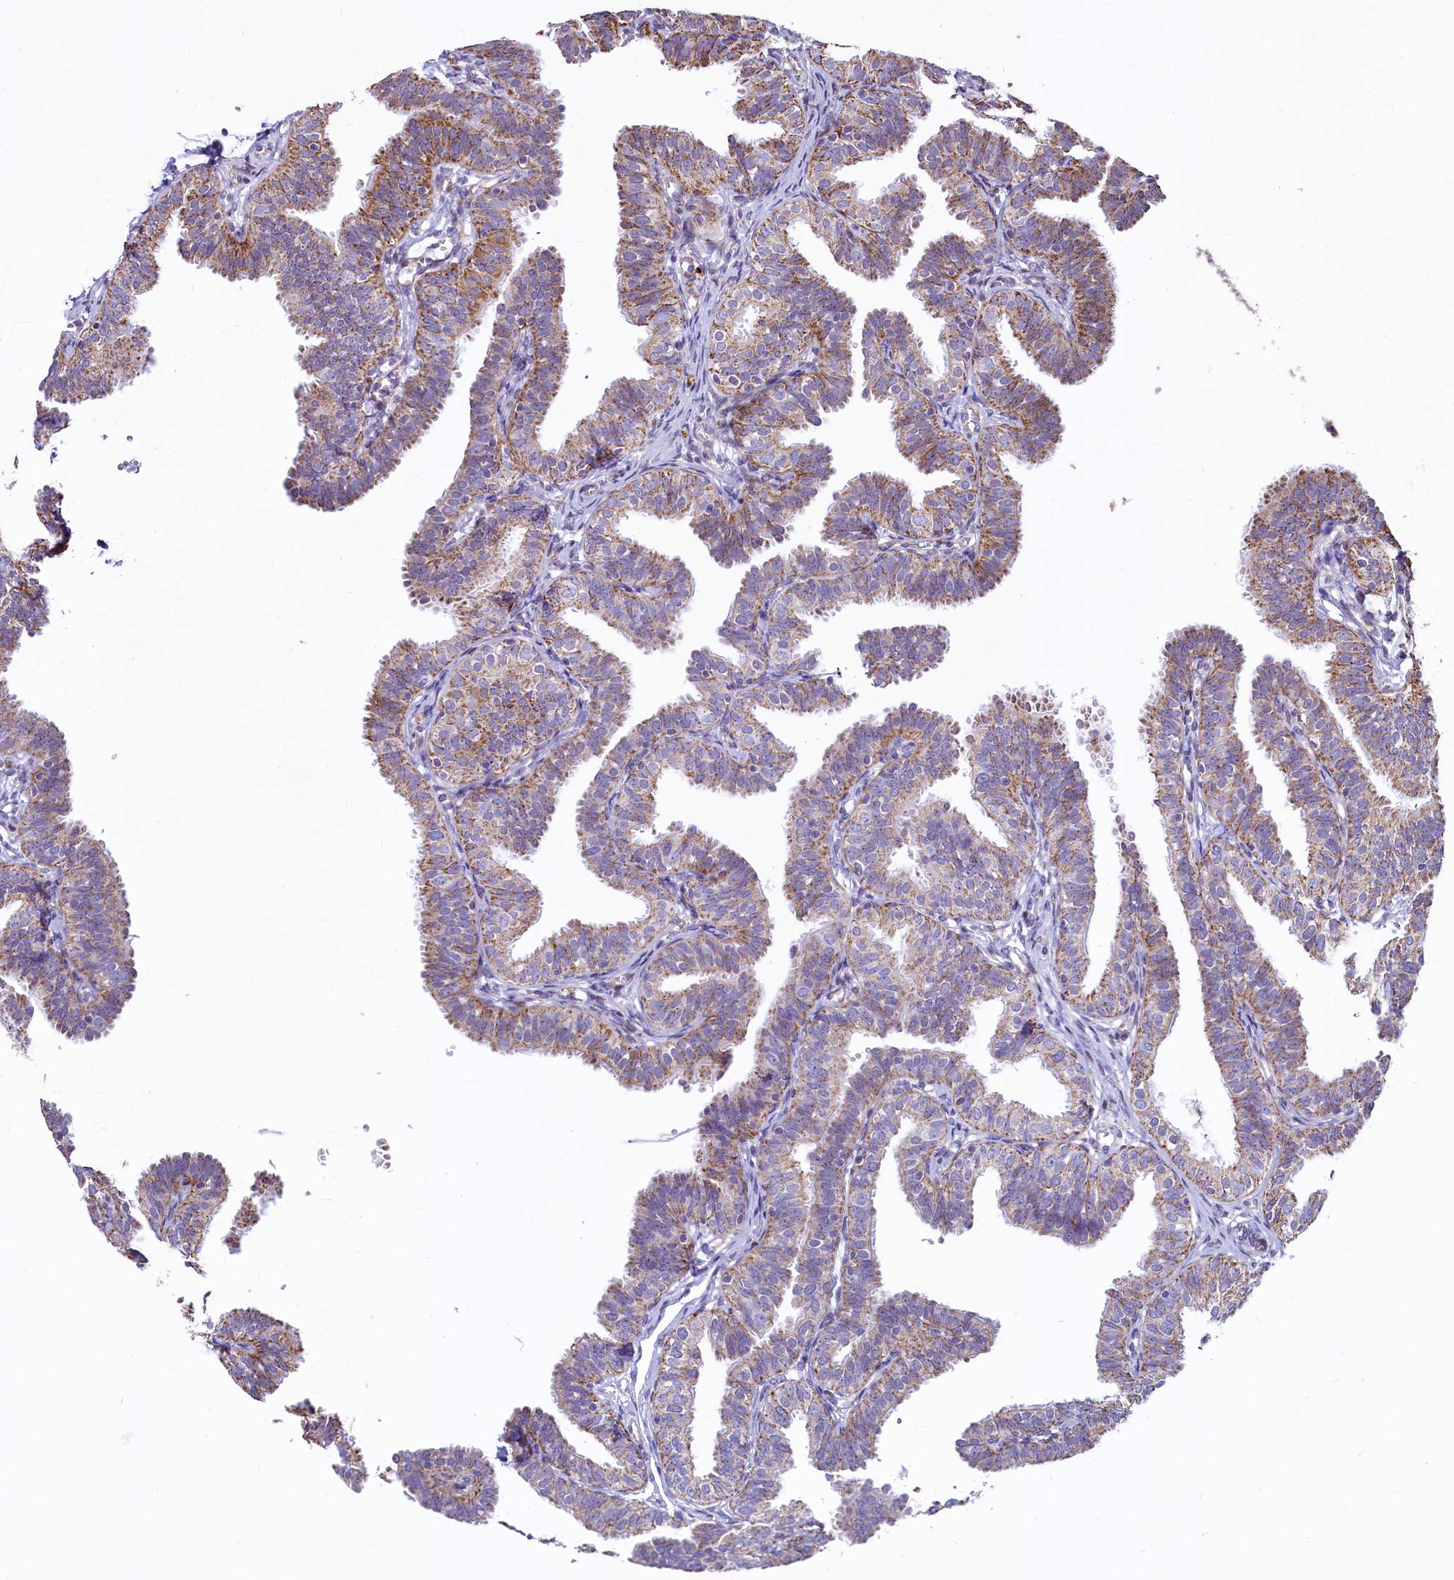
{"staining": {"intensity": "moderate", "quantity": "25%-75%", "location": "cytoplasmic/membranous"}, "tissue": "fallopian tube", "cell_type": "Glandular cells", "image_type": "normal", "snomed": [{"axis": "morphology", "description": "Normal tissue, NOS"}, {"axis": "topography", "description": "Fallopian tube"}], "caption": "Fallopian tube stained with DAB immunohistochemistry (IHC) reveals medium levels of moderate cytoplasmic/membranous positivity in about 25%-75% of glandular cells.", "gene": "VWCE", "patient": {"sex": "female", "age": 35}}